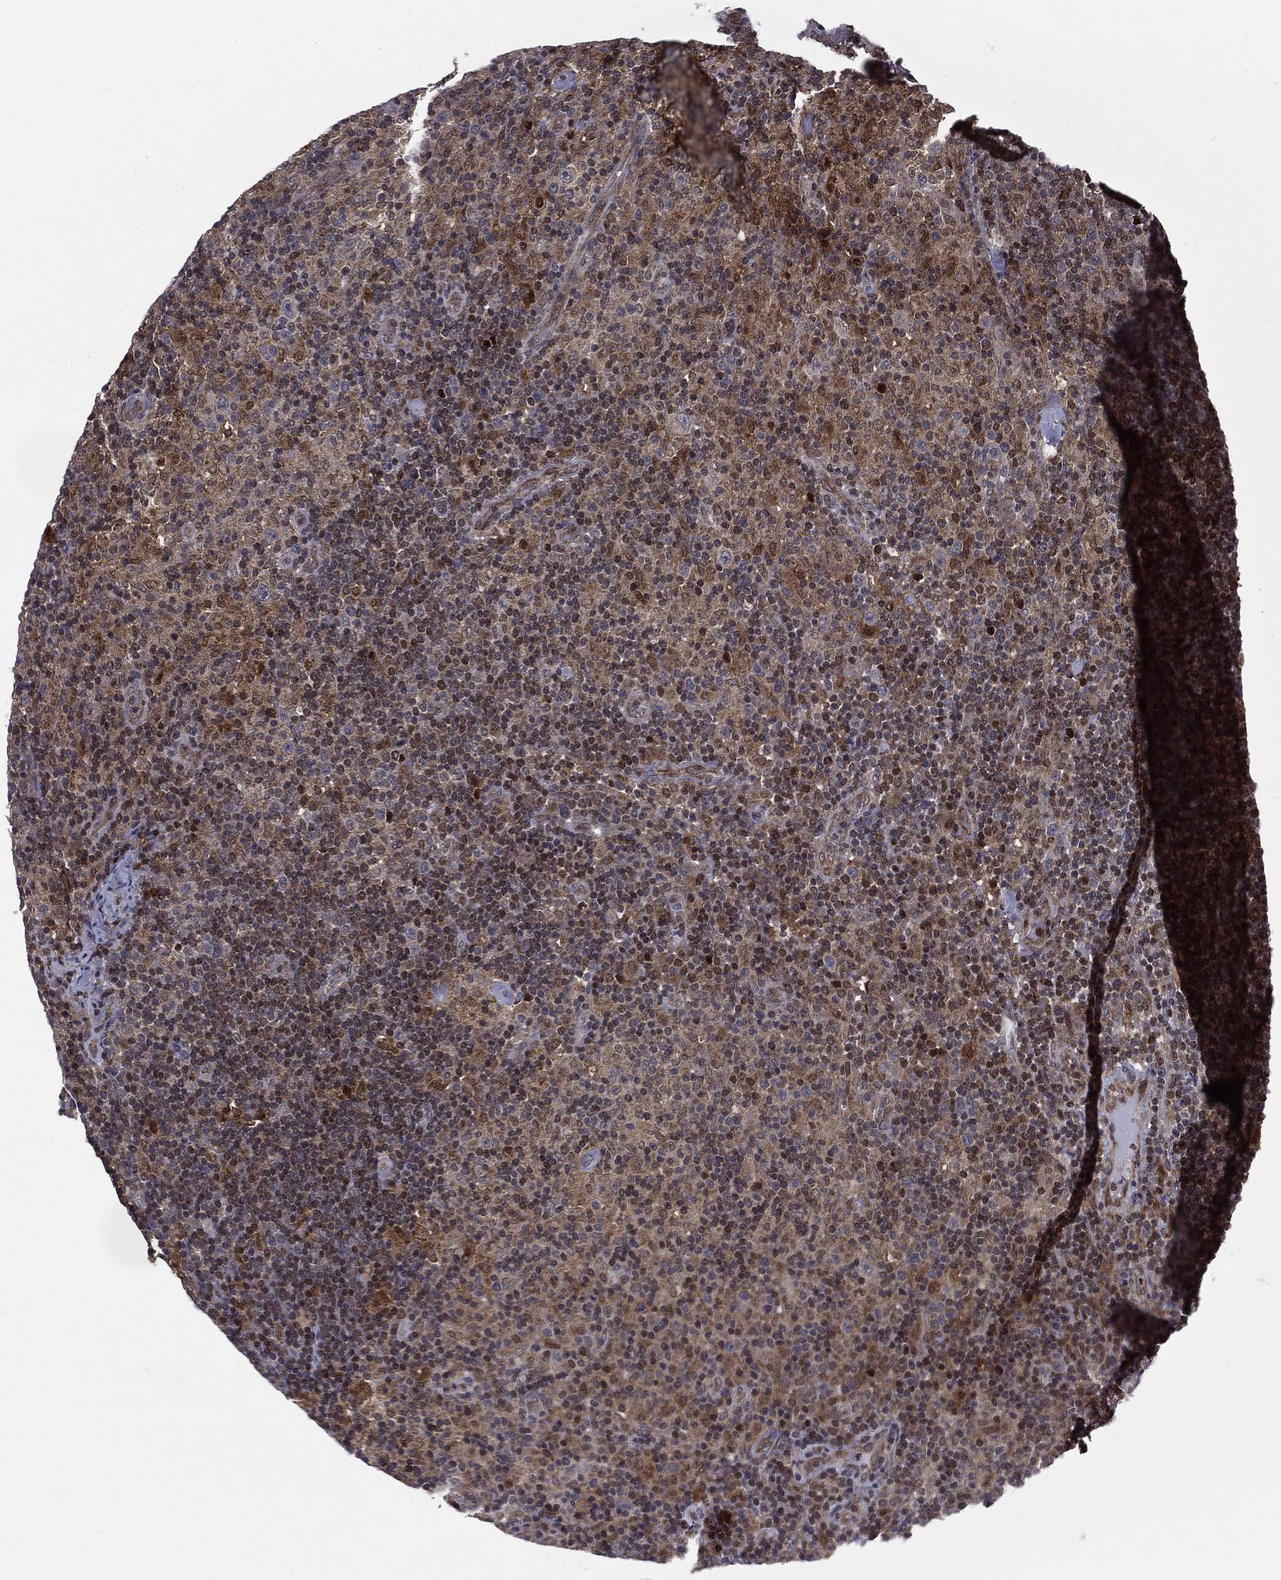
{"staining": {"intensity": "negative", "quantity": "none", "location": "none"}, "tissue": "lymphoma", "cell_type": "Tumor cells", "image_type": "cancer", "snomed": [{"axis": "morphology", "description": "Hodgkin's disease, NOS"}, {"axis": "topography", "description": "Lymph node"}], "caption": "Human lymphoma stained for a protein using immunohistochemistry reveals no staining in tumor cells.", "gene": "PTPA", "patient": {"sex": "male", "age": 70}}